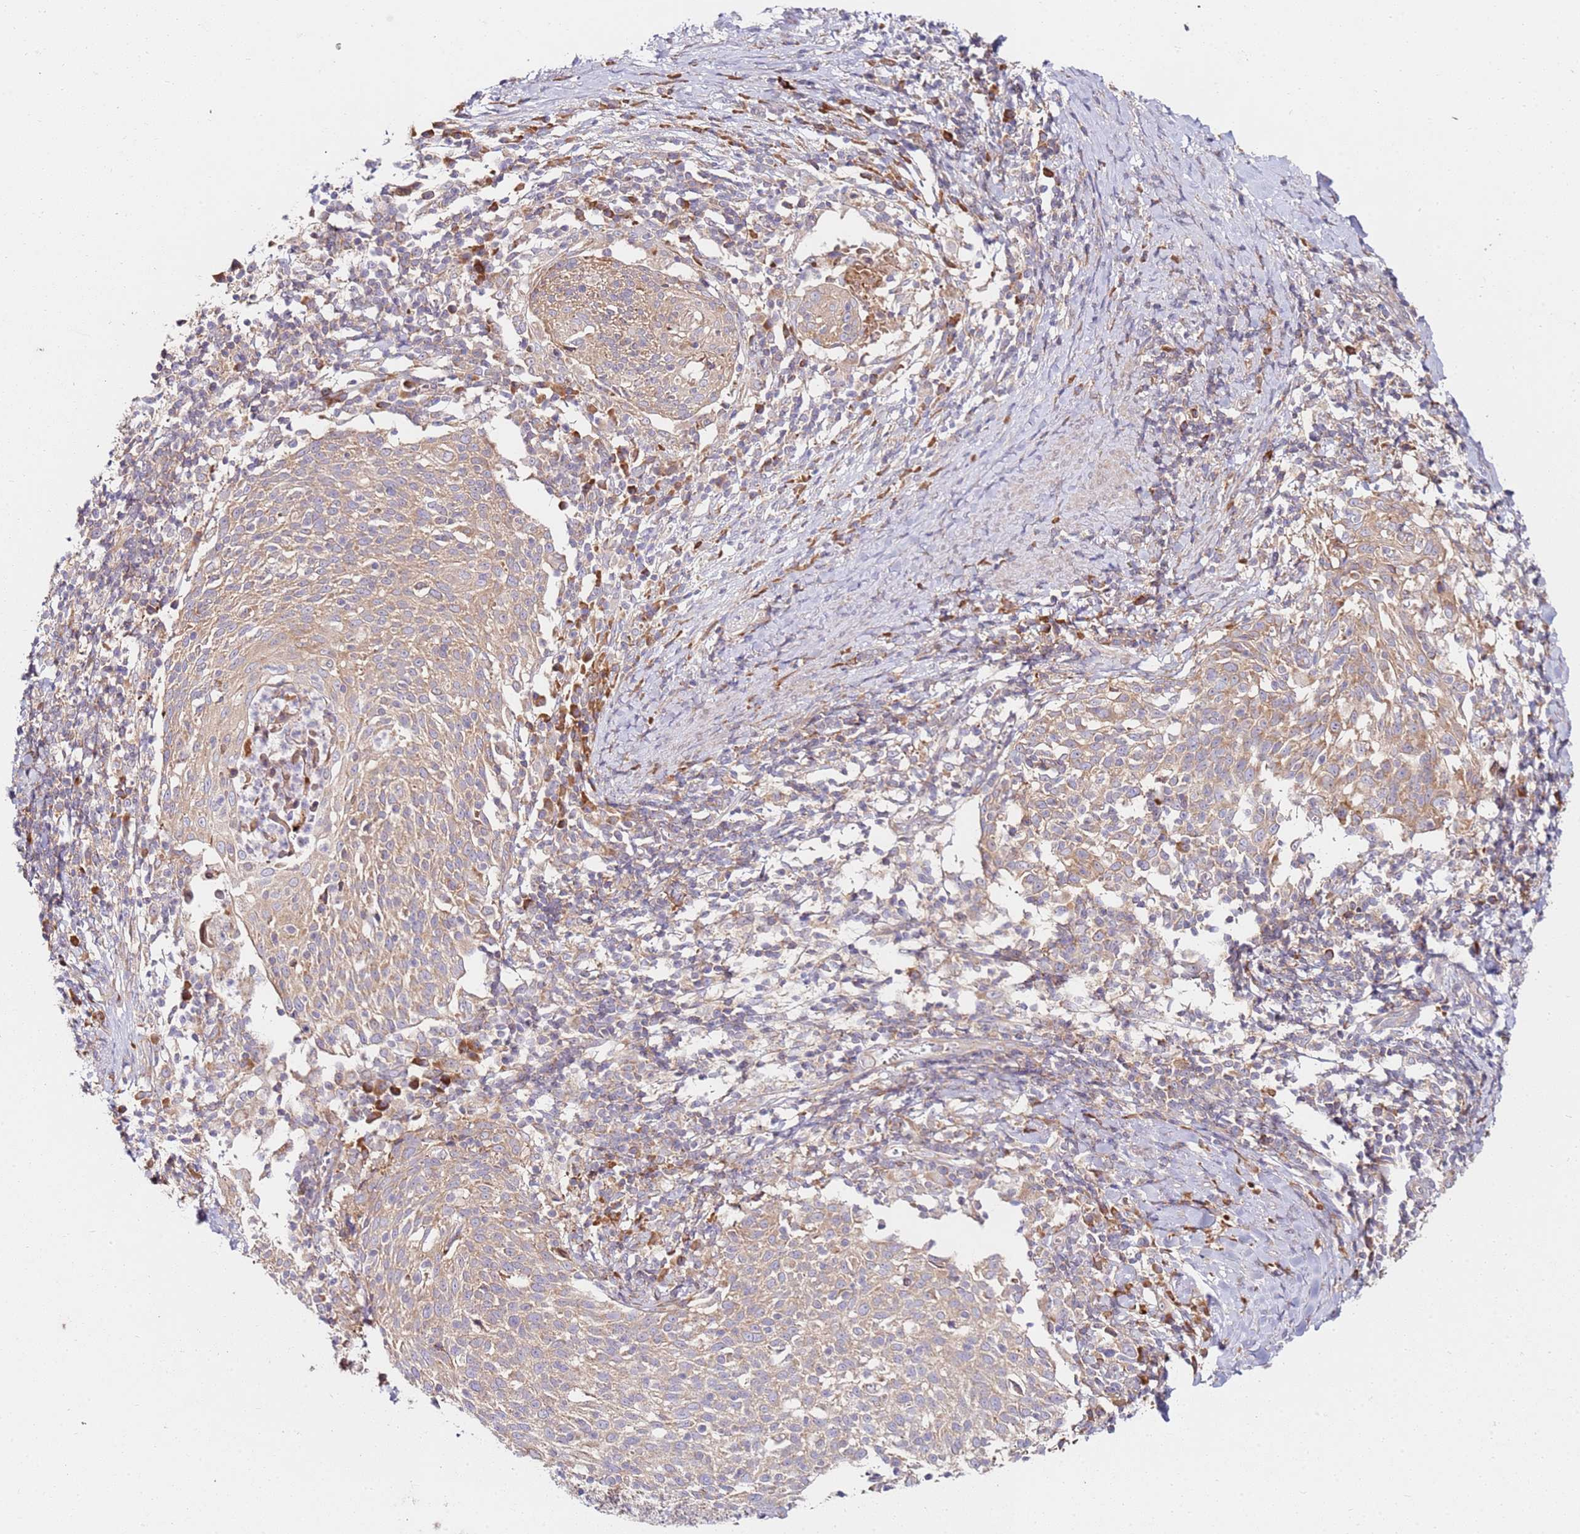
{"staining": {"intensity": "weak", "quantity": "25%-75%", "location": "cytoplasmic/membranous"}, "tissue": "cervical cancer", "cell_type": "Tumor cells", "image_type": "cancer", "snomed": [{"axis": "morphology", "description": "Squamous cell carcinoma, NOS"}, {"axis": "topography", "description": "Cervix"}], "caption": "Immunohistochemistry micrograph of cervical cancer stained for a protein (brown), which displays low levels of weak cytoplasmic/membranous expression in about 25%-75% of tumor cells.", "gene": "RPS3A", "patient": {"sex": "female", "age": 52}}